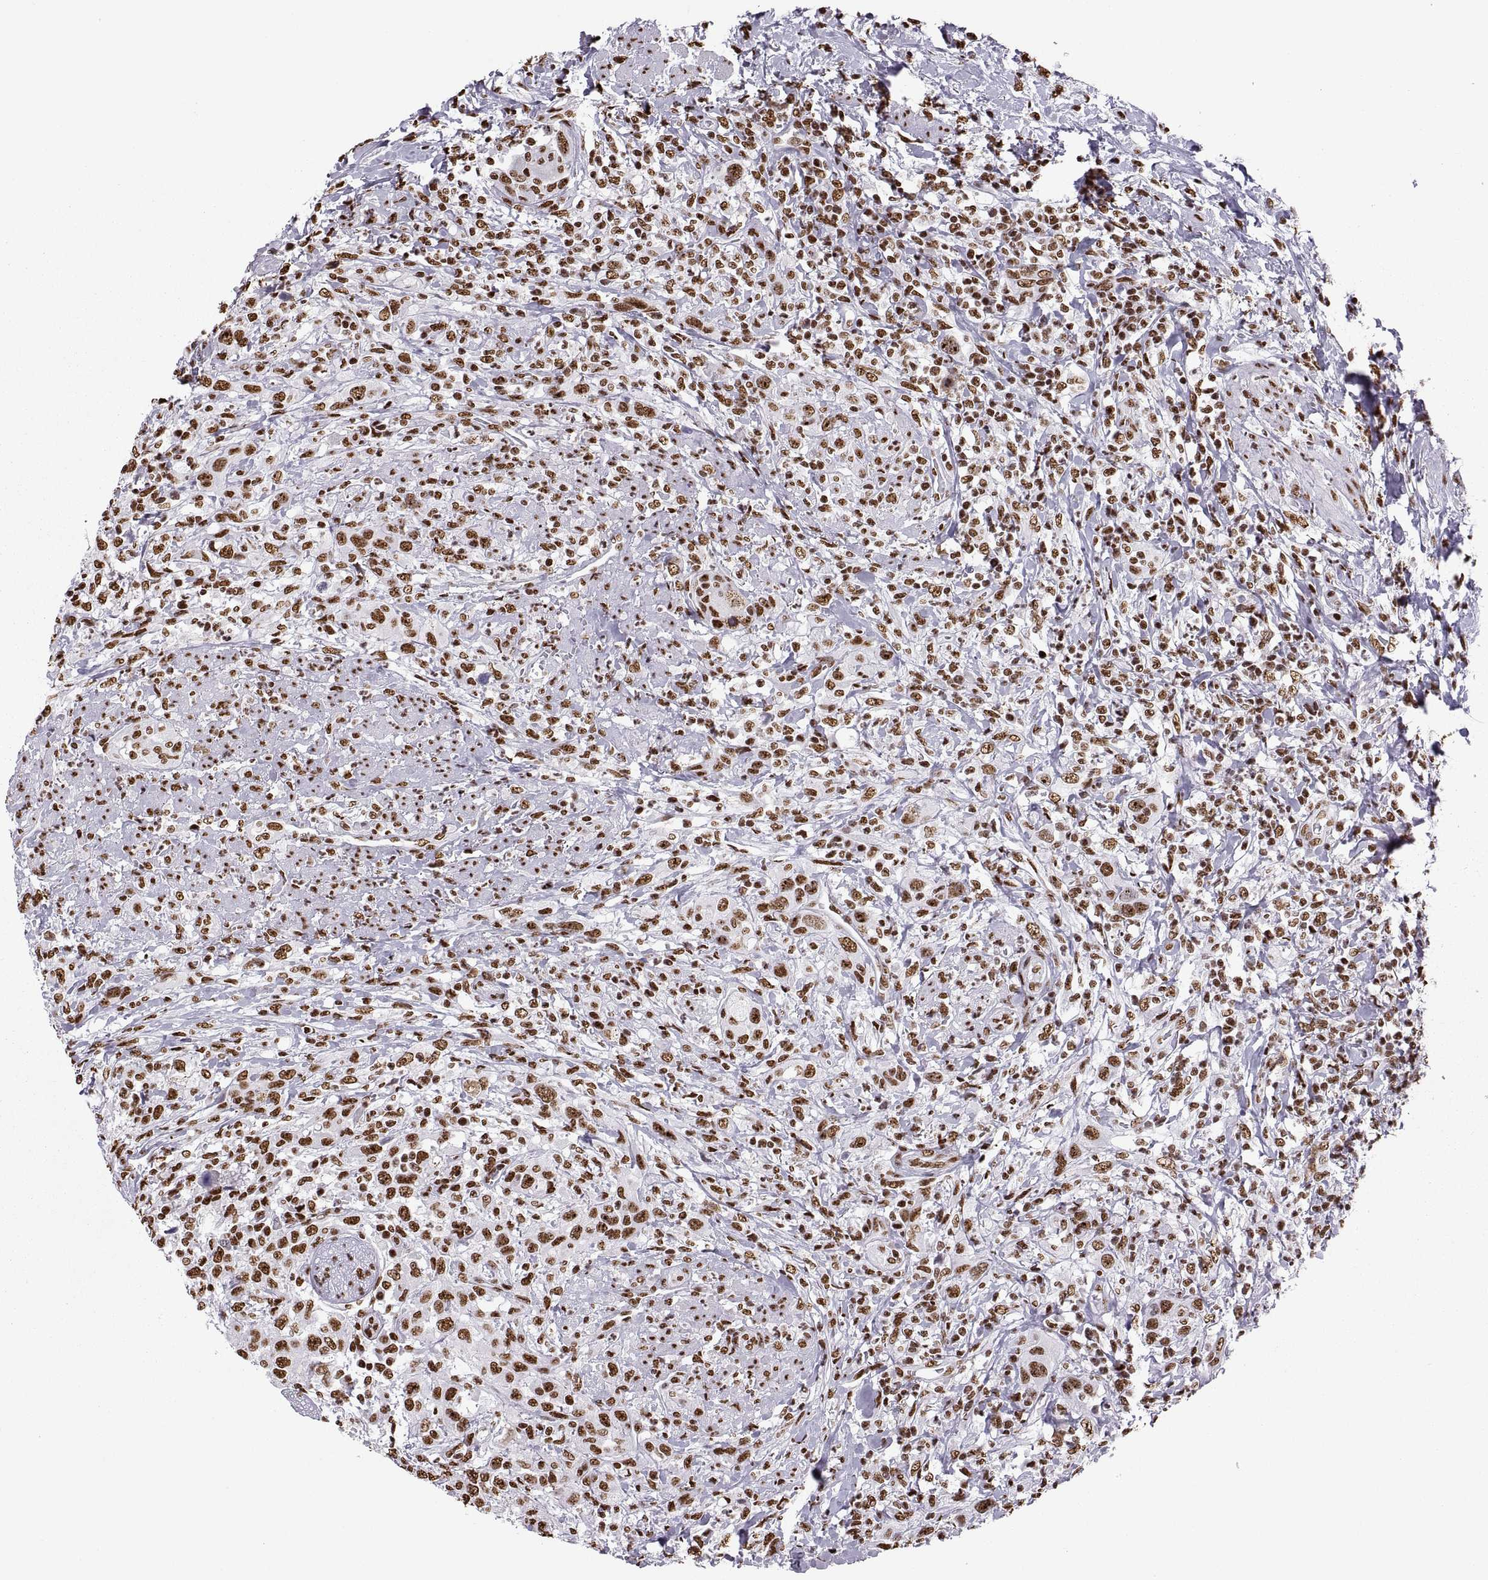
{"staining": {"intensity": "strong", "quantity": "25%-75%", "location": "nuclear"}, "tissue": "urothelial cancer", "cell_type": "Tumor cells", "image_type": "cancer", "snomed": [{"axis": "morphology", "description": "Urothelial carcinoma, NOS"}, {"axis": "morphology", "description": "Urothelial carcinoma, High grade"}, {"axis": "topography", "description": "Urinary bladder"}], "caption": "The histopathology image exhibits immunohistochemical staining of urothelial carcinoma (high-grade). There is strong nuclear staining is identified in approximately 25%-75% of tumor cells.", "gene": "SNAI1", "patient": {"sex": "female", "age": 64}}